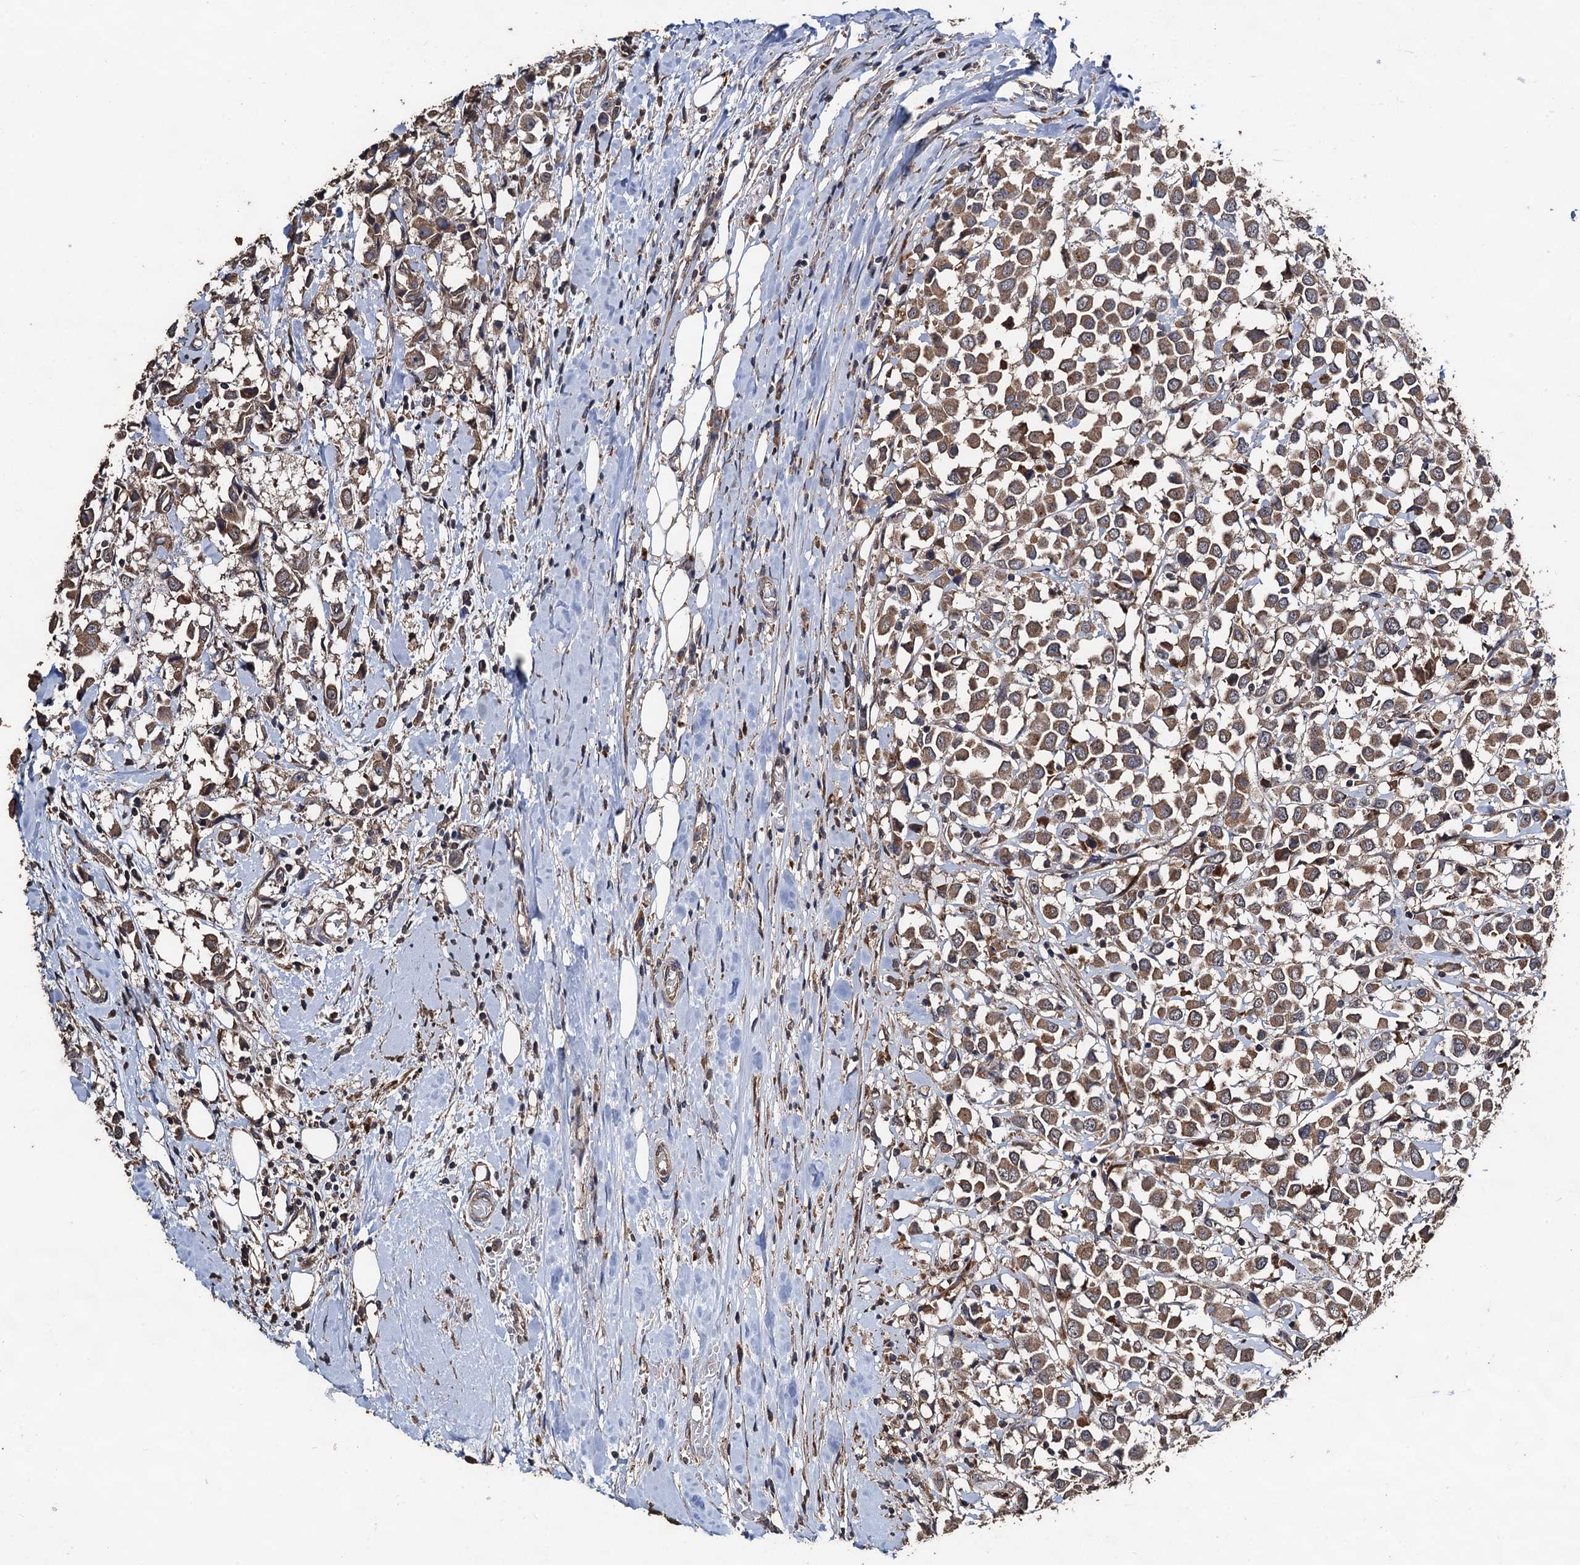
{"staining": {"intensity": "moderate", "quantity": ">75%", "location": "cytoplasmic/membranous"}, "tissue": "breast cancer", "cell_type": "Tumor cells", "image_type": "cancer", "snomed": [{"axis": "morphology", "description": "Duct carcinoma"}, {"axis": "topography", "description": "Breast"}], "caption": "Protein analysis of breast intraductal carcinoma tissue exhibits moderate cytoplasmic/membranous expression in approximately >75% of tumor cells.", "gene": "PPTC7", "patient": {"sex": "female", "age": 61}}